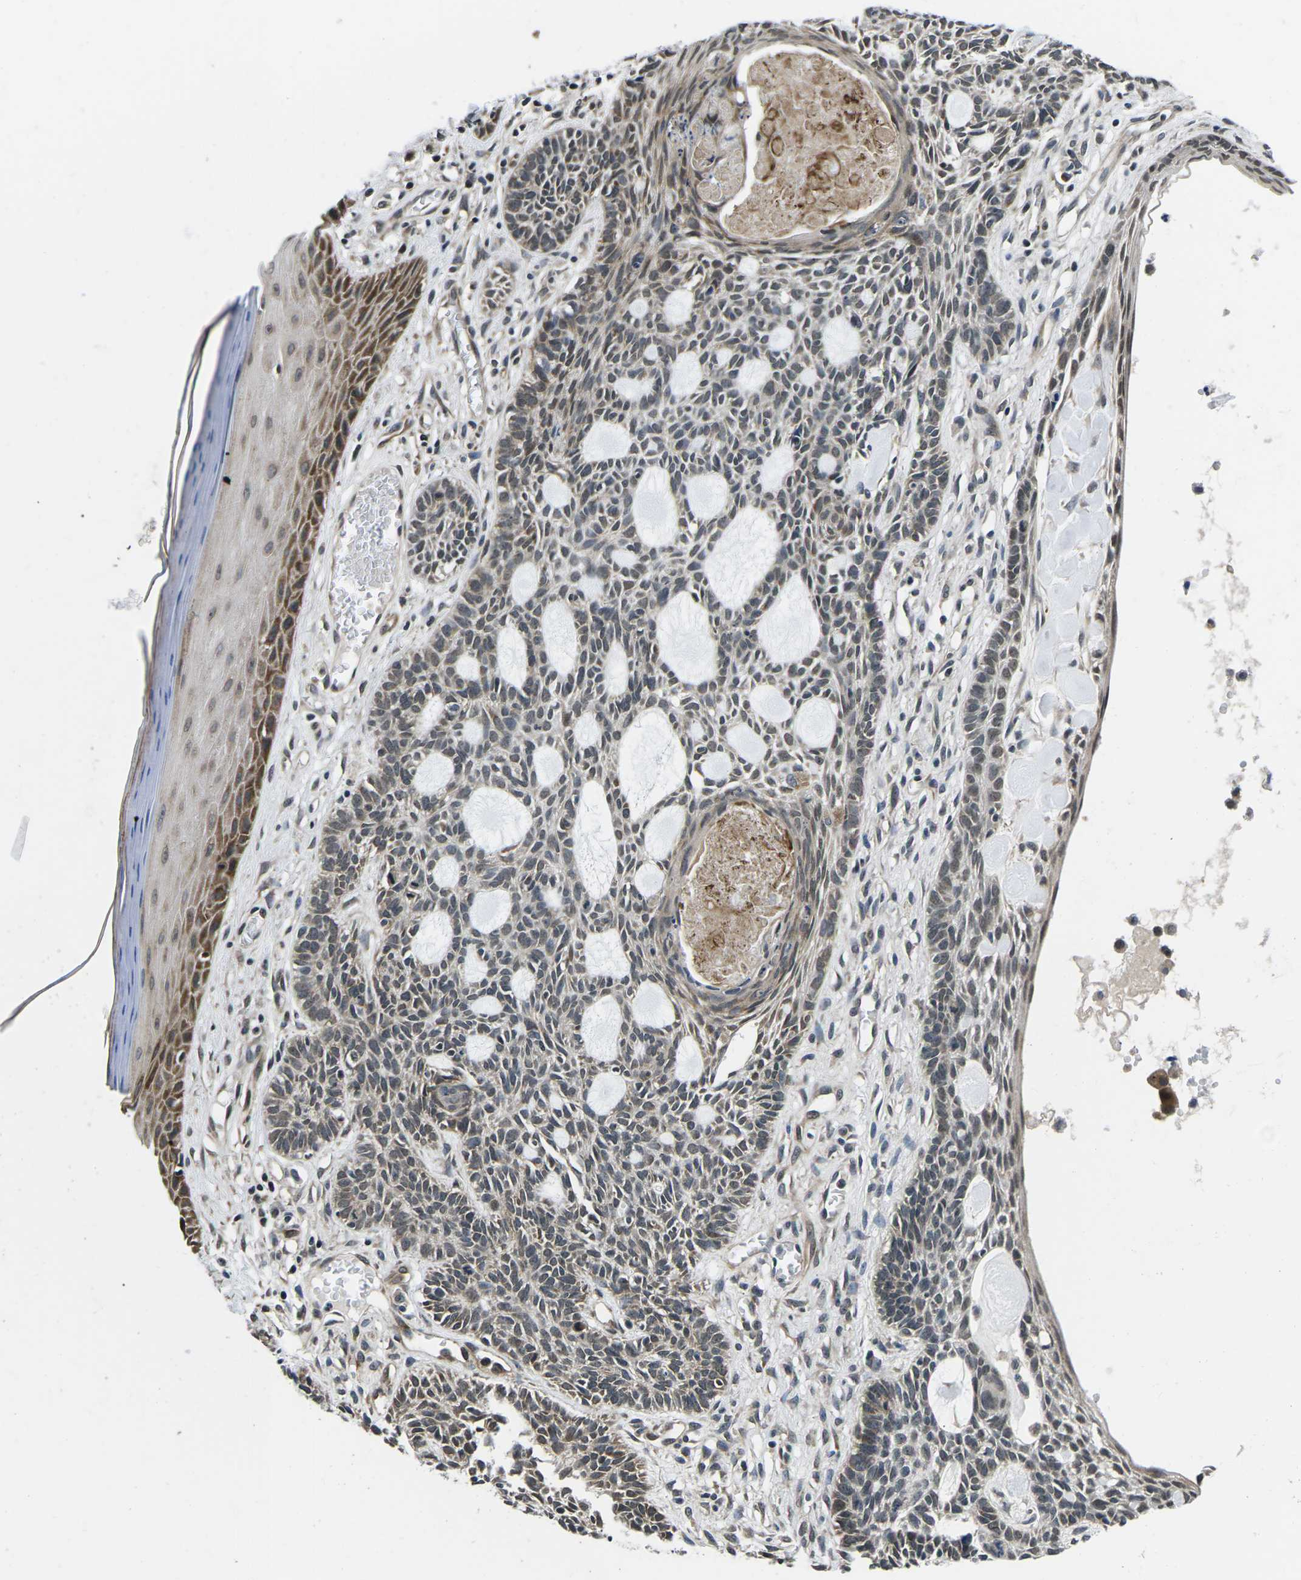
{"staining": {"intensity": "moderate", "quantity": "25%-75%", "location": "cytoplasmic/membranous,nuclear"}, "tissue": "skin cancer", "cell_type": "Tumor cells", "image_type": "cancer", "snomed": [{"axis": "morphology", "description": "Basal cell carcinoma"}, {"axis": "topography", "description": "Skin"}], "caption": "The immunohistochemical stain shows moderate cytoplasmic/membranous and nuclear positivity in tumor cells of basal cell carcinoma (skin) tissue.", "gene": "CCNE1", "patient": {"sex": "male", "age": 67}}